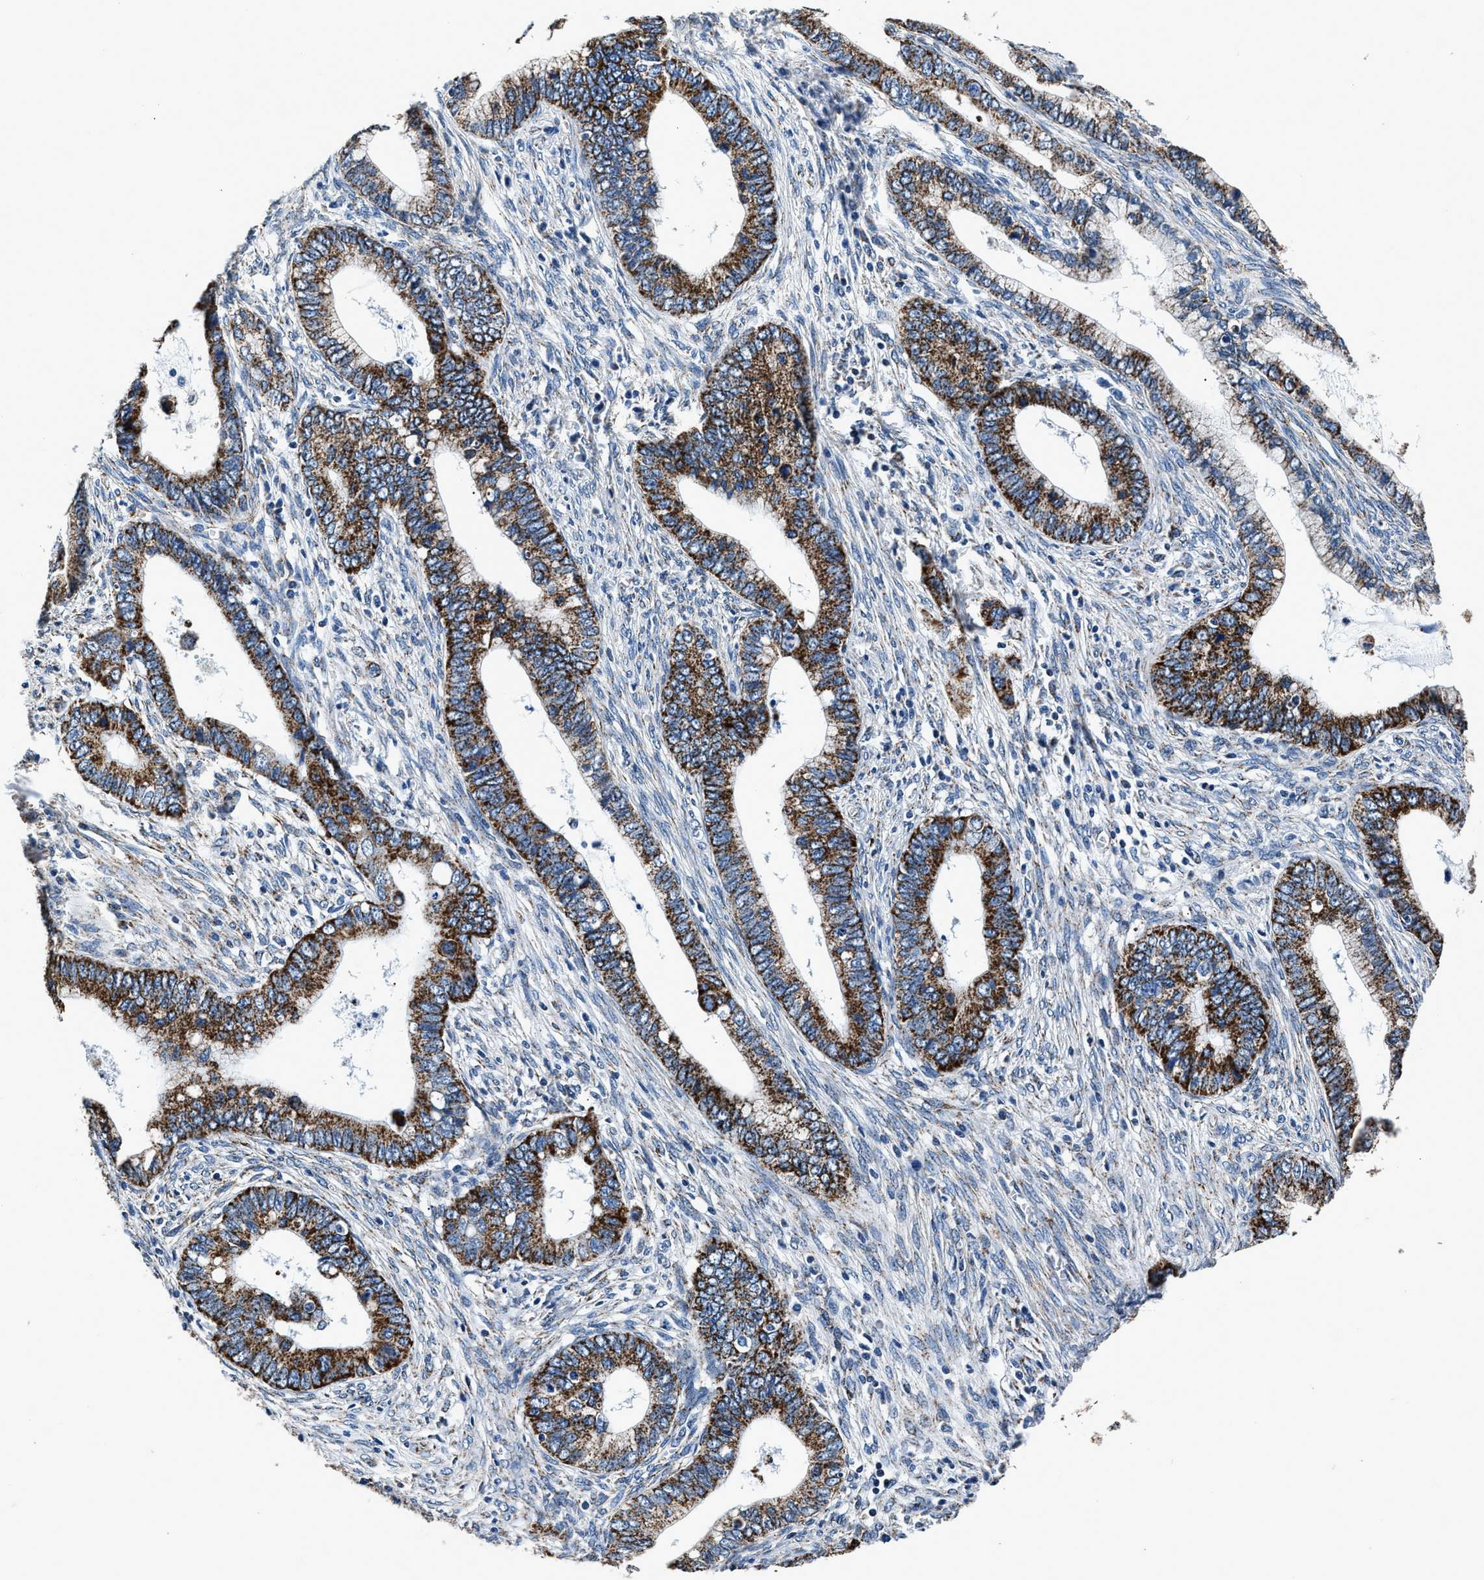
{"staining": {"intensity": "strong", "quantity": ">75%", "location": "cytoplasmic/membranous"}, "tissue": "cervical cancer", "cell_type": "Tumor cells", "image_type": "cancer", "snomed": [{"axis": "morphology", "description": "Adenocarcinoma, NOS"}, {"axis": "topography", "description": "Cervix"}], "caption": "Adenocarcinoma (cervical) stained with a protein marker displays strong staining in tumor cells.", "gene": "HIBADH", "patient": {"sex": "female", "age": 44}}